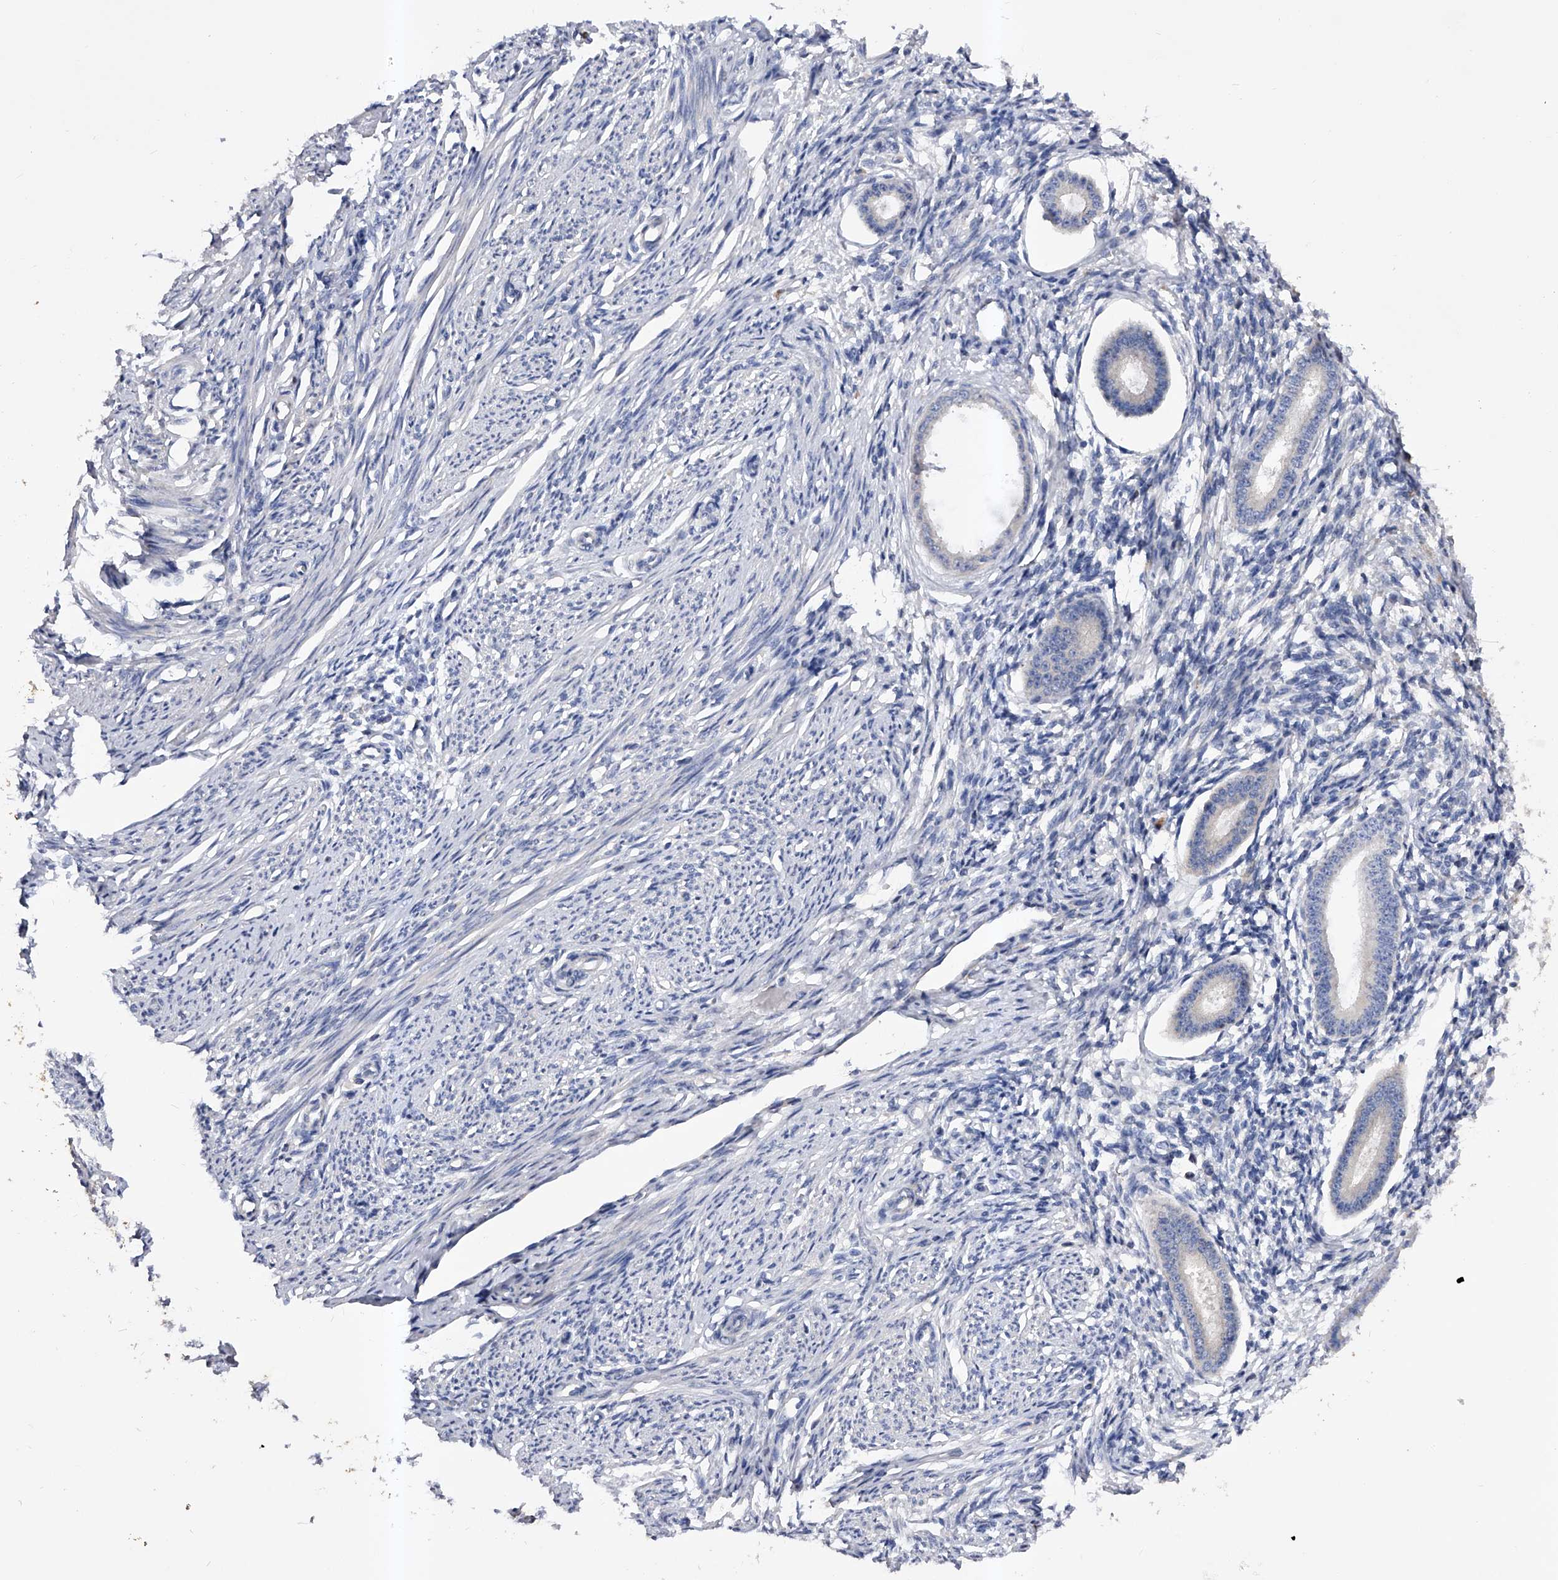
{"staining": {"intensity": "negative", "quantity": "none", "location": "none"}, "tissue": "endometrium", "cell_type": "Cells in endometrial stroma", "image_type": "normal", "snomed": [{"axis": "morphology", "description": "Normal tissue, NOS"}, {"axis": "topography", "description": "Endometrium"}], "caption": "A high-resolution micrograph shows immunohistochemistry (IHC) staining of normal endometrium, which shows no significant expression in cells in endometrial stroma.", "gene": "ARL4C", "patient": {"sex": "female", "age": 56}}